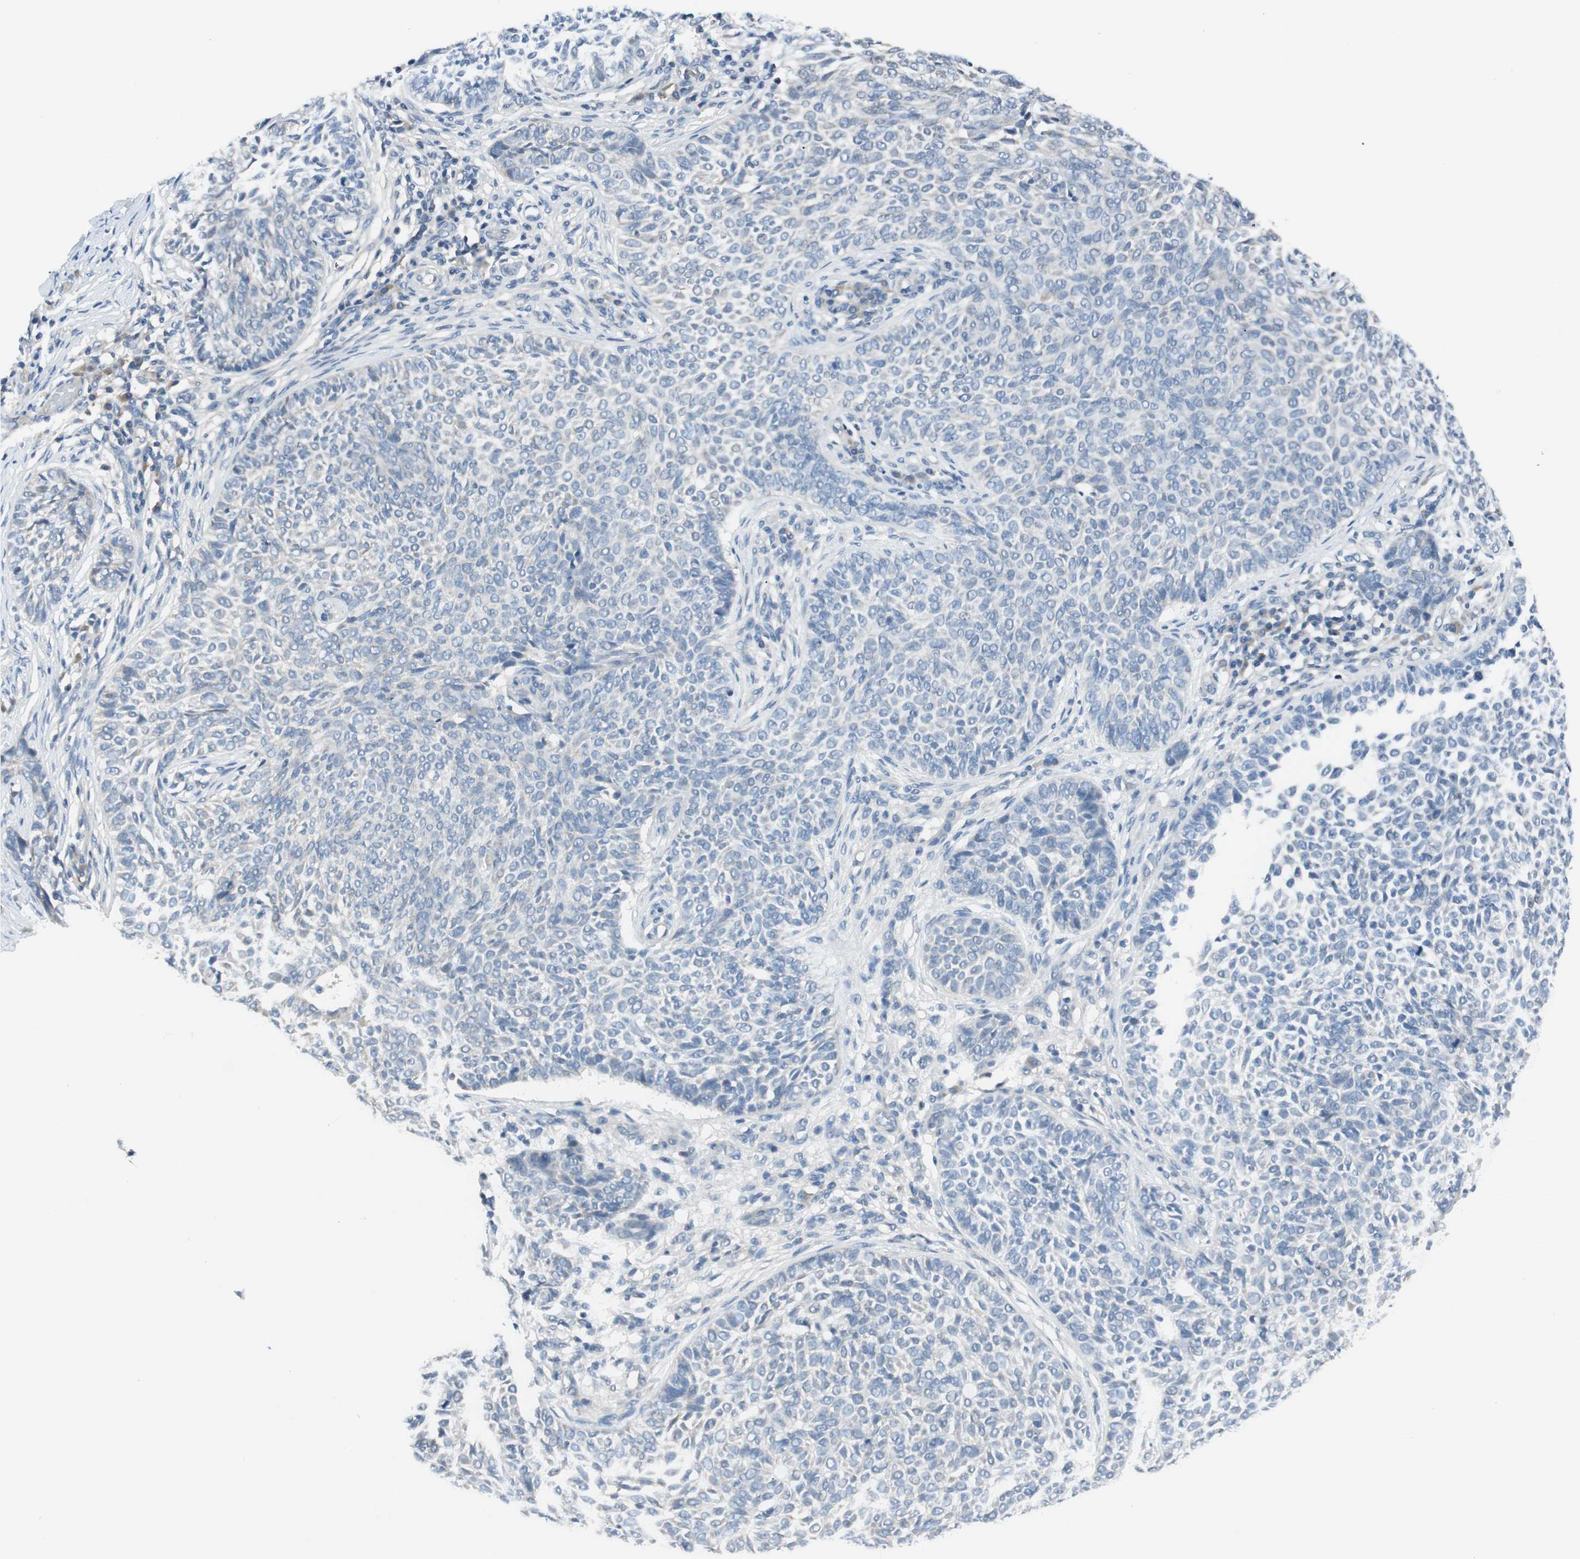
{"staining": {"intensity": "negative", "quantity": "none", "location": "none"}, "tissue": "skin cancer", "cell_type": "Tumor cells", "image_type": "cancer", "snomed": [{"axis": "morphology", "description": "Basal cell carcinoma"}, {"axis": "topography", "description": "Skin"}], "caption": "Photomicrograph shows no protein staining in tumor cells of skin basal cell carcinoma tissue.", "gene": "EVA1A", "patient": {"sex": "male", "age": 87}}